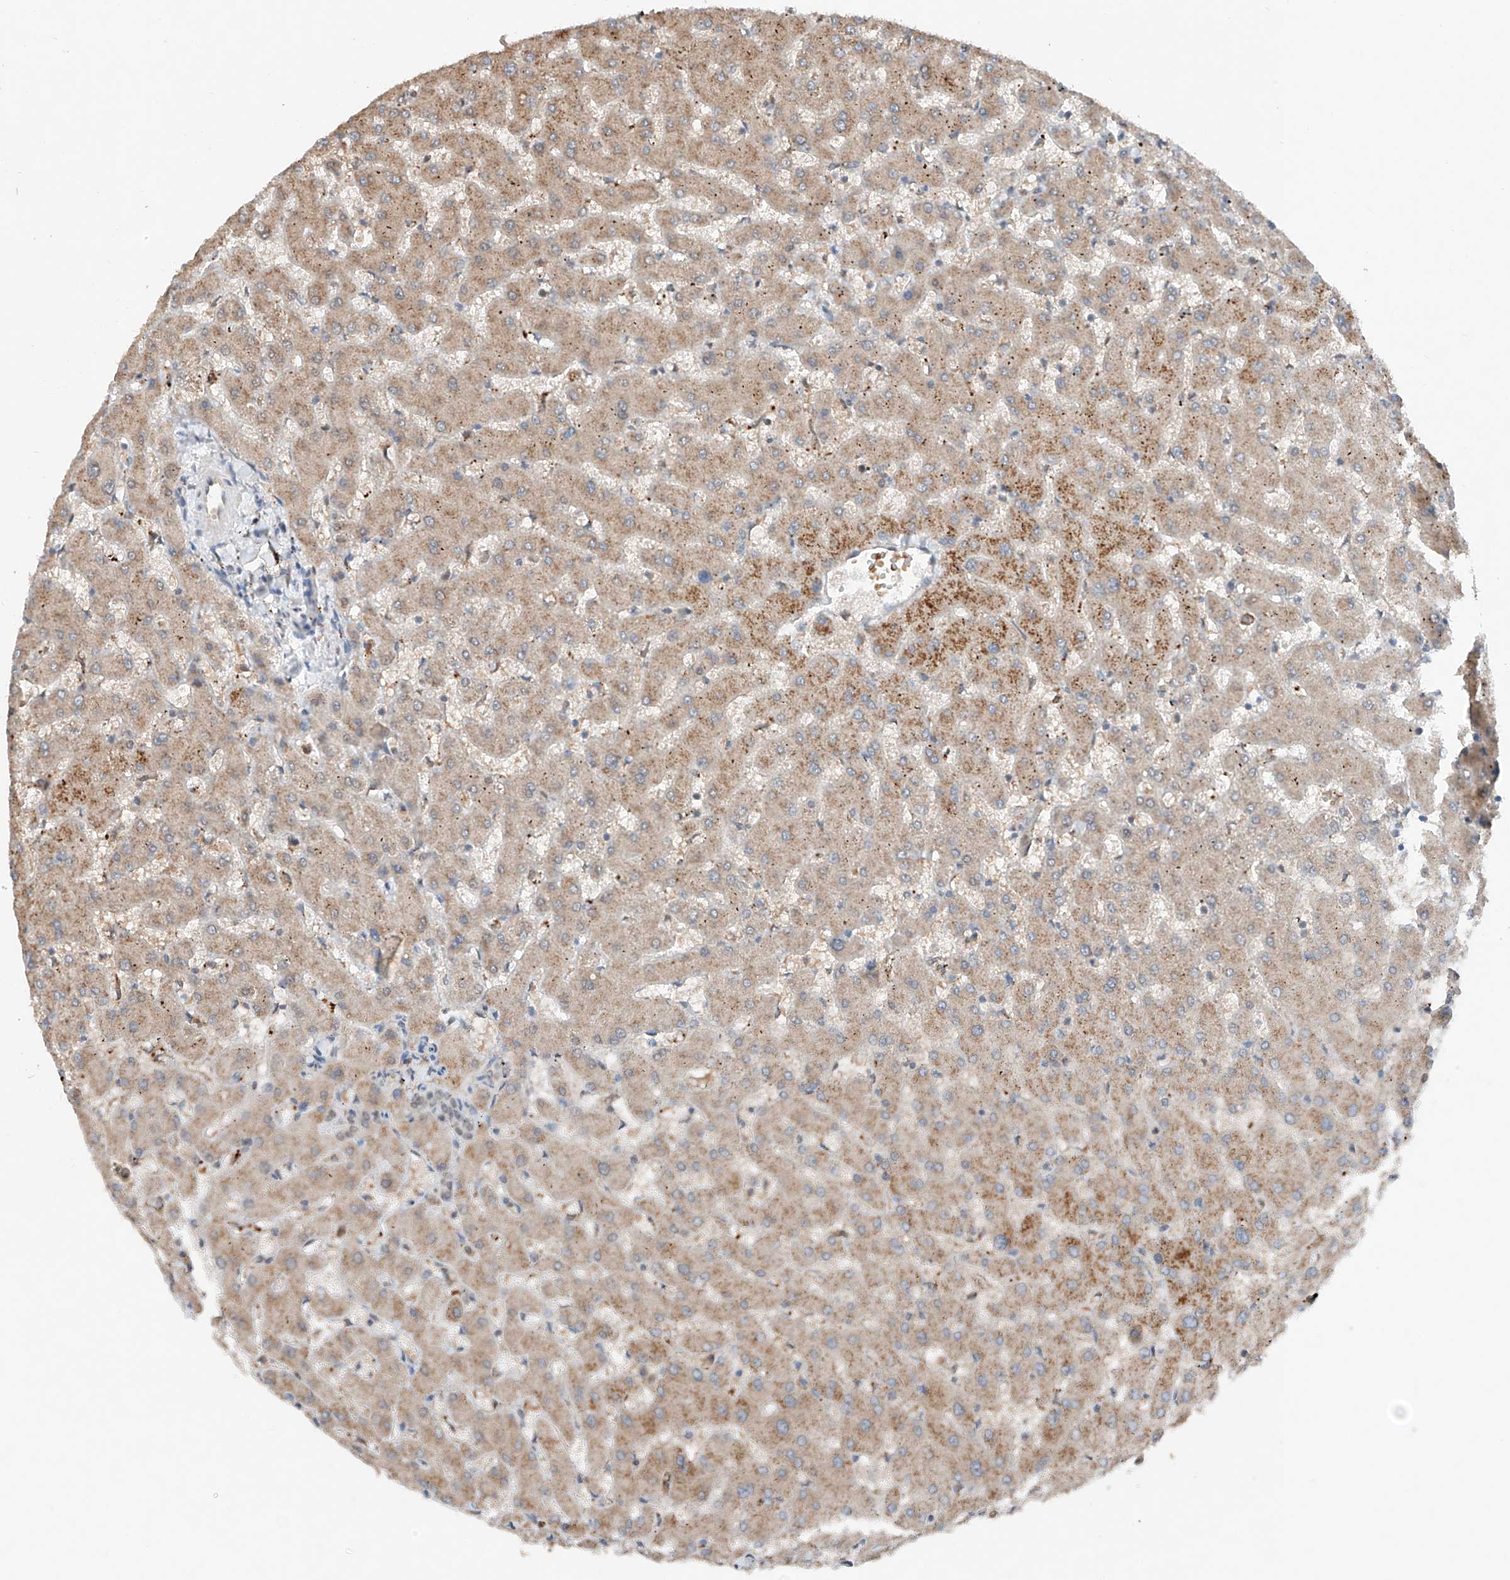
{"staining": {"intensity": "negative", "quantity": "none", "location": "none"}, "tissue": "liver", "cell_type": "Cholangiocytes", "image_type": "normal", "snomed": [{"axis": "morphology", "description": "Normal tissue, NOS"}, {"axis": "topography", "description": "Liver"}], "caption": "A histopathology image of human liver is negative for staining in cholangiocytes. (Stains: DAB (3,3'-diaminobenzidine) immunohistochemistry (IHC) with hematoxylin counter stain, Microscopy: brightfield microscopy at high magnification).", "gene": "TBX4", "patient": {"sex": "female", "age": 63}}